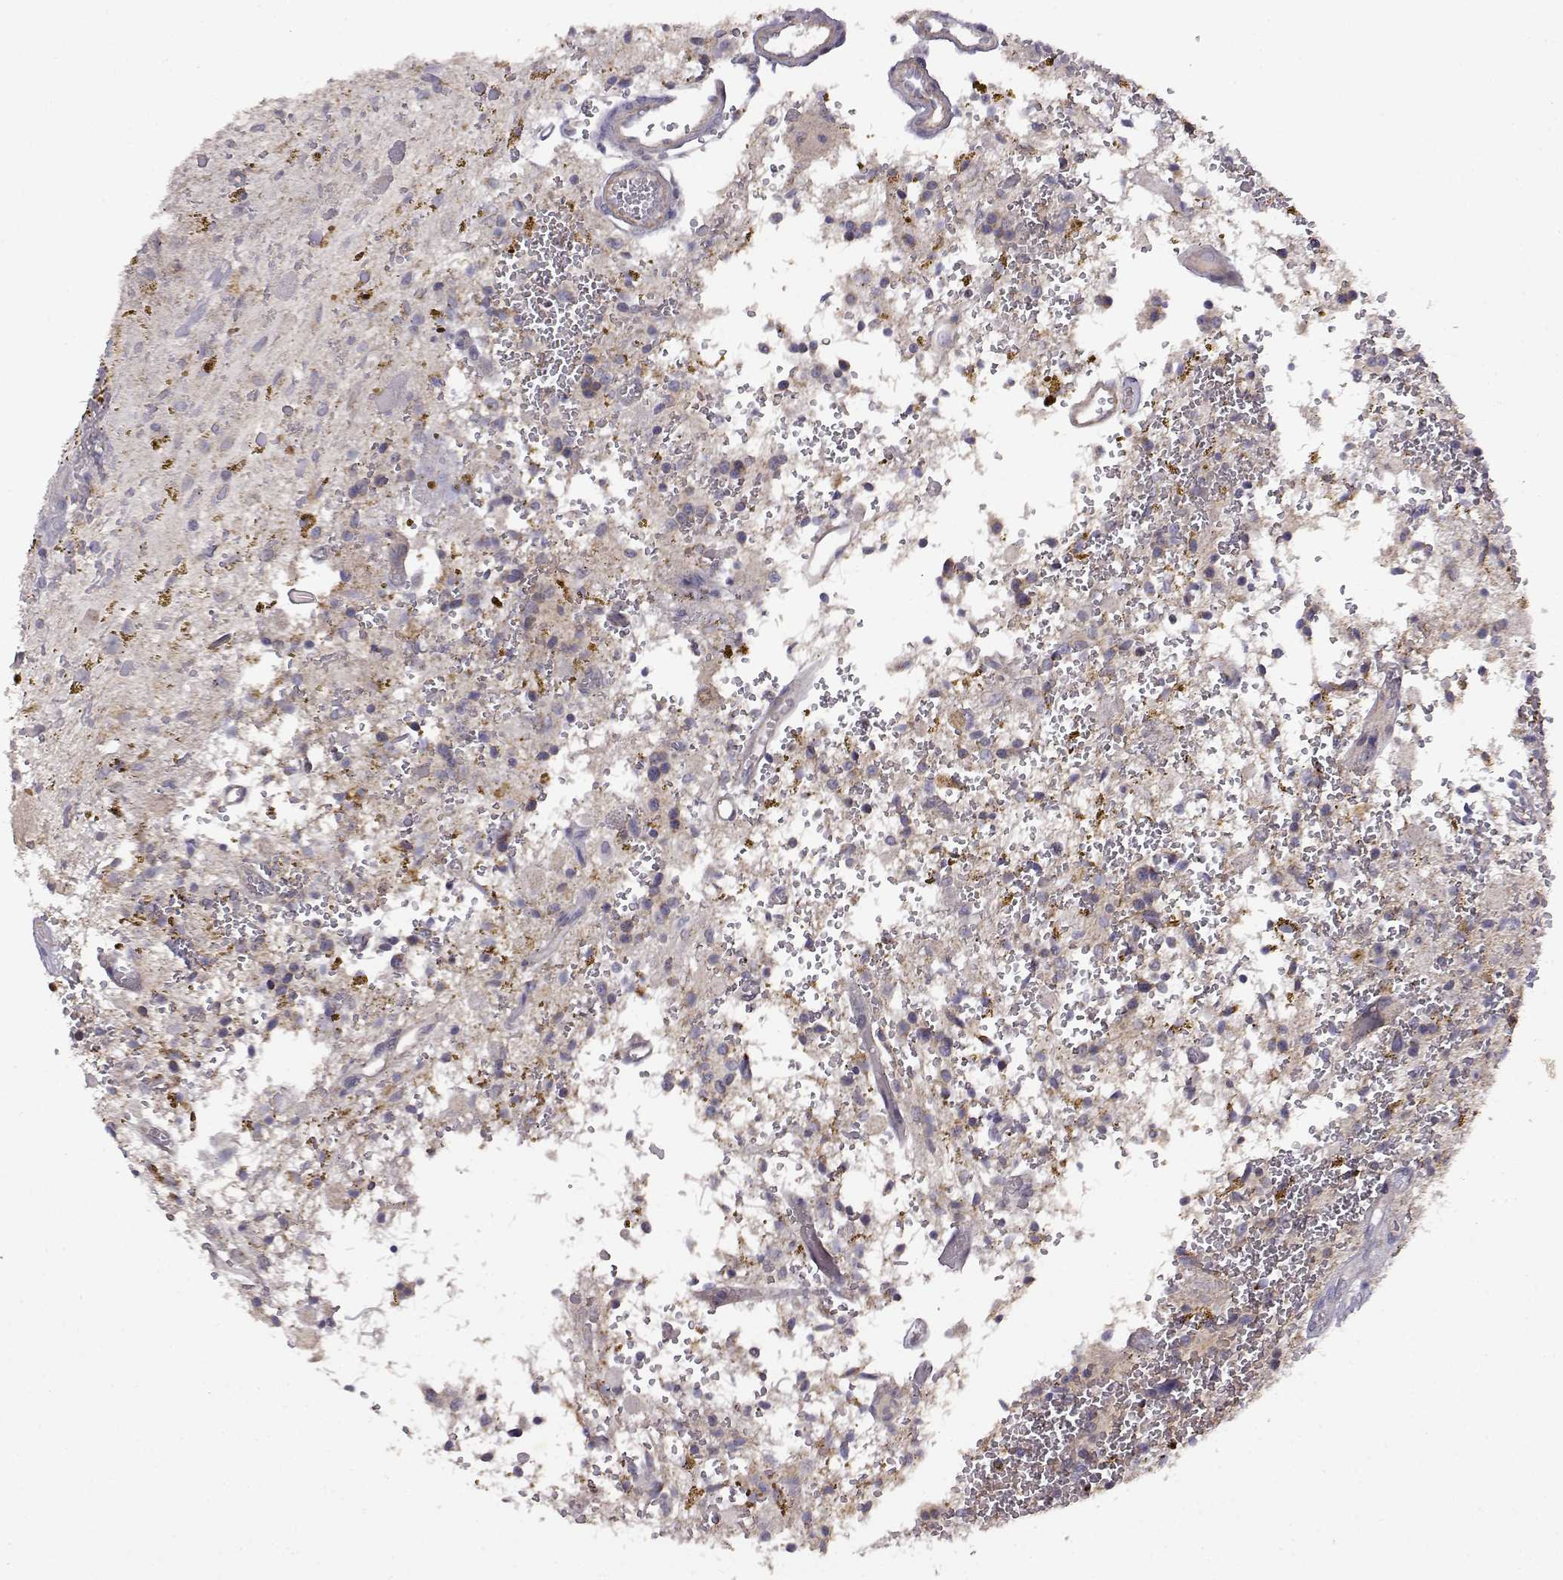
{"staining": {"intensity": "weak", "quantity": "25%-75%", "location": "cytoplasmic/membranous"}, "tissue": "glioma", "cell_type": "Tumor cells", "image_type": "cancer", "snomed": [{"axis": "morphology", "description": "Glioma, malignant, Low grade"}, {"axis": "topography", "description": "Cerebellum"}], "caption": "Immunohistochemical staining of malignant glioma (low-grade) demonstrates low levels of weak cytoplasmic/membranous protein staining in approximately 25%-75% of tumor cells.", "gene": "DDC", "patient": {"sex": "female", "age": 14}}